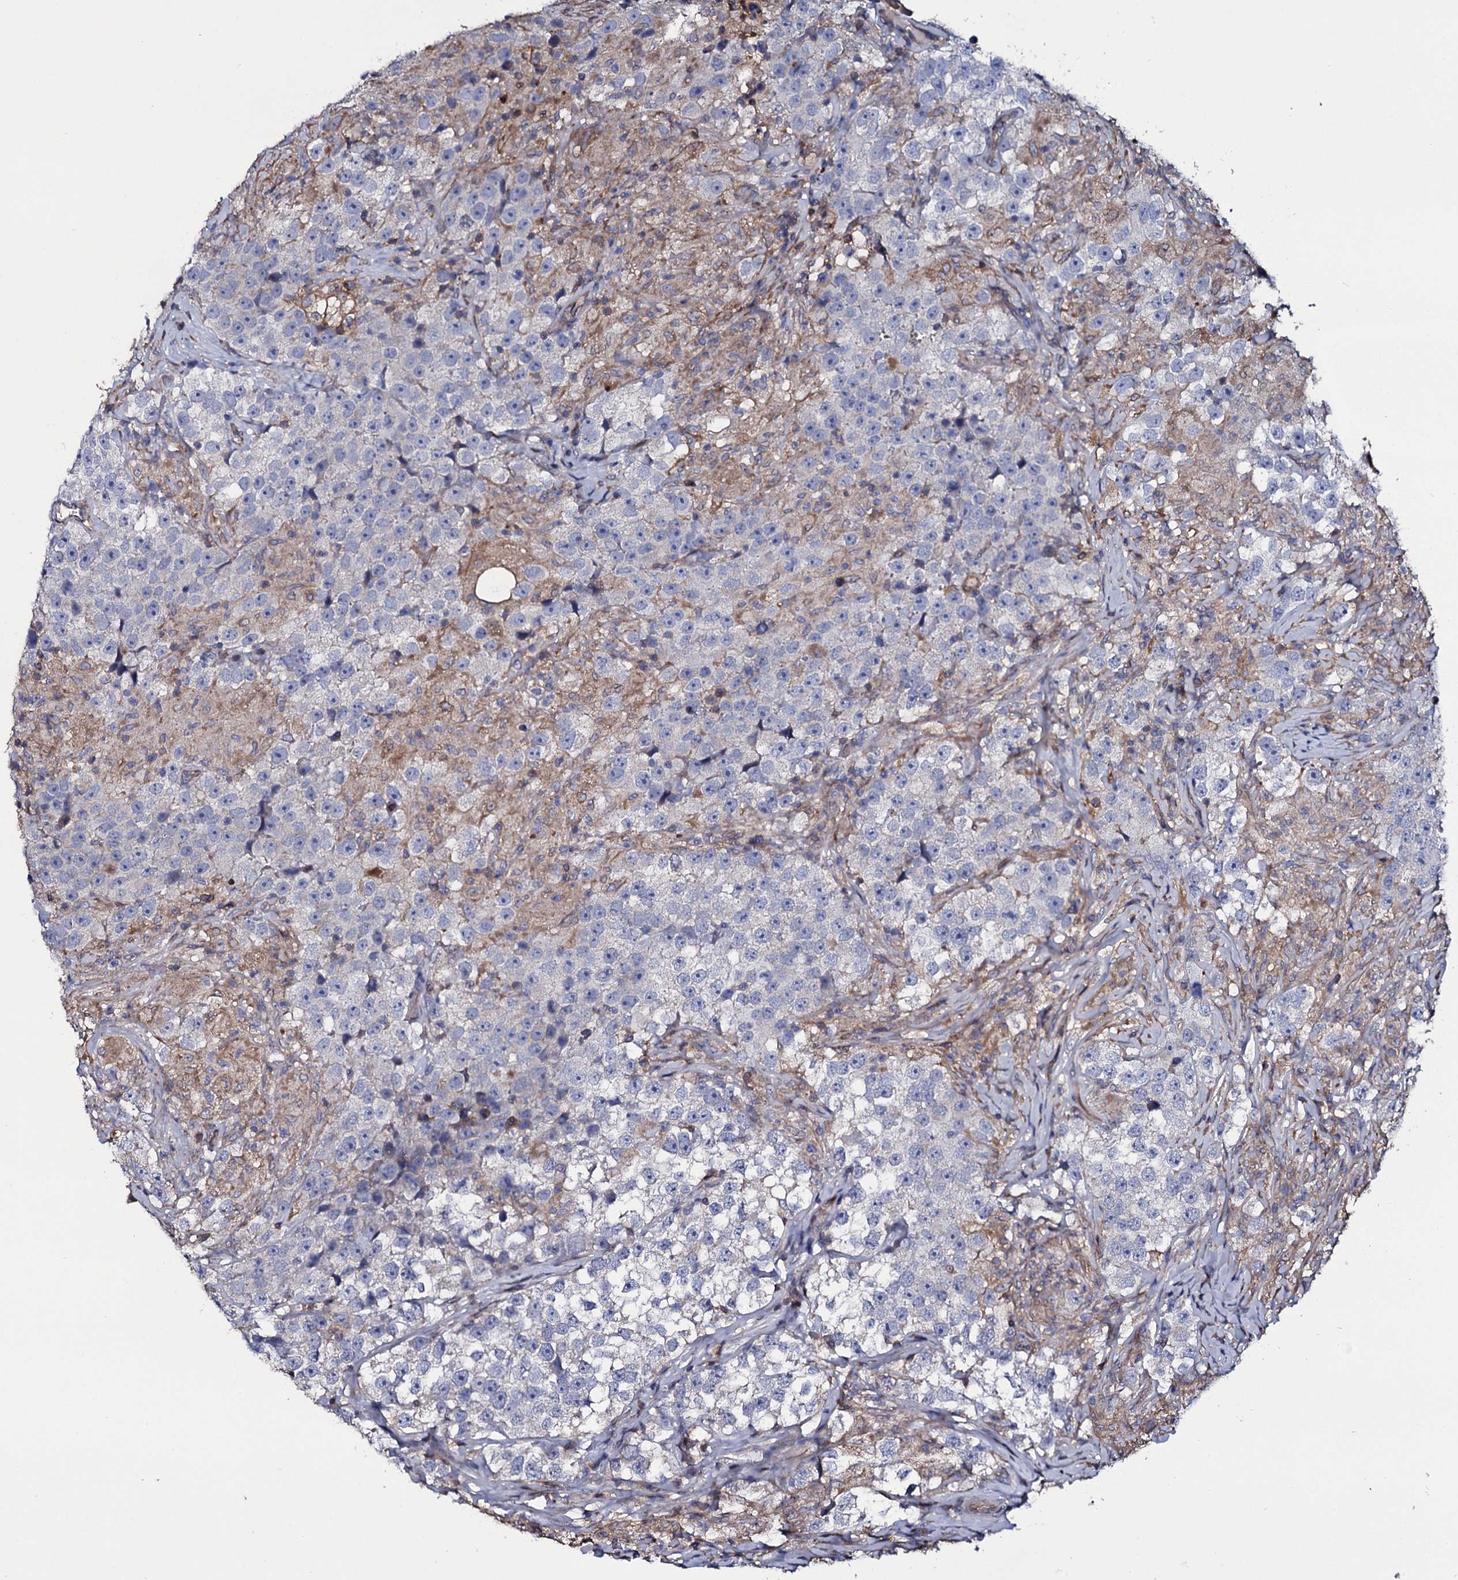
{"staining": {"intensity": "negative", "quantity": "none", "location": "none"}, "tissue": "testis cancer", "cell_type": "Tumor cells", "image_type": "cancer", "snomed": [{"axis": "morphology", "description": "Seminoma, NOS"}, {"axis": "topography", "description": "Testis"}], "caption": "Protein analysis of testis cancer displays no significant expression in tumor cells.", "gene": "TTC23", "patient": {"sex": "male", "age": 46}}